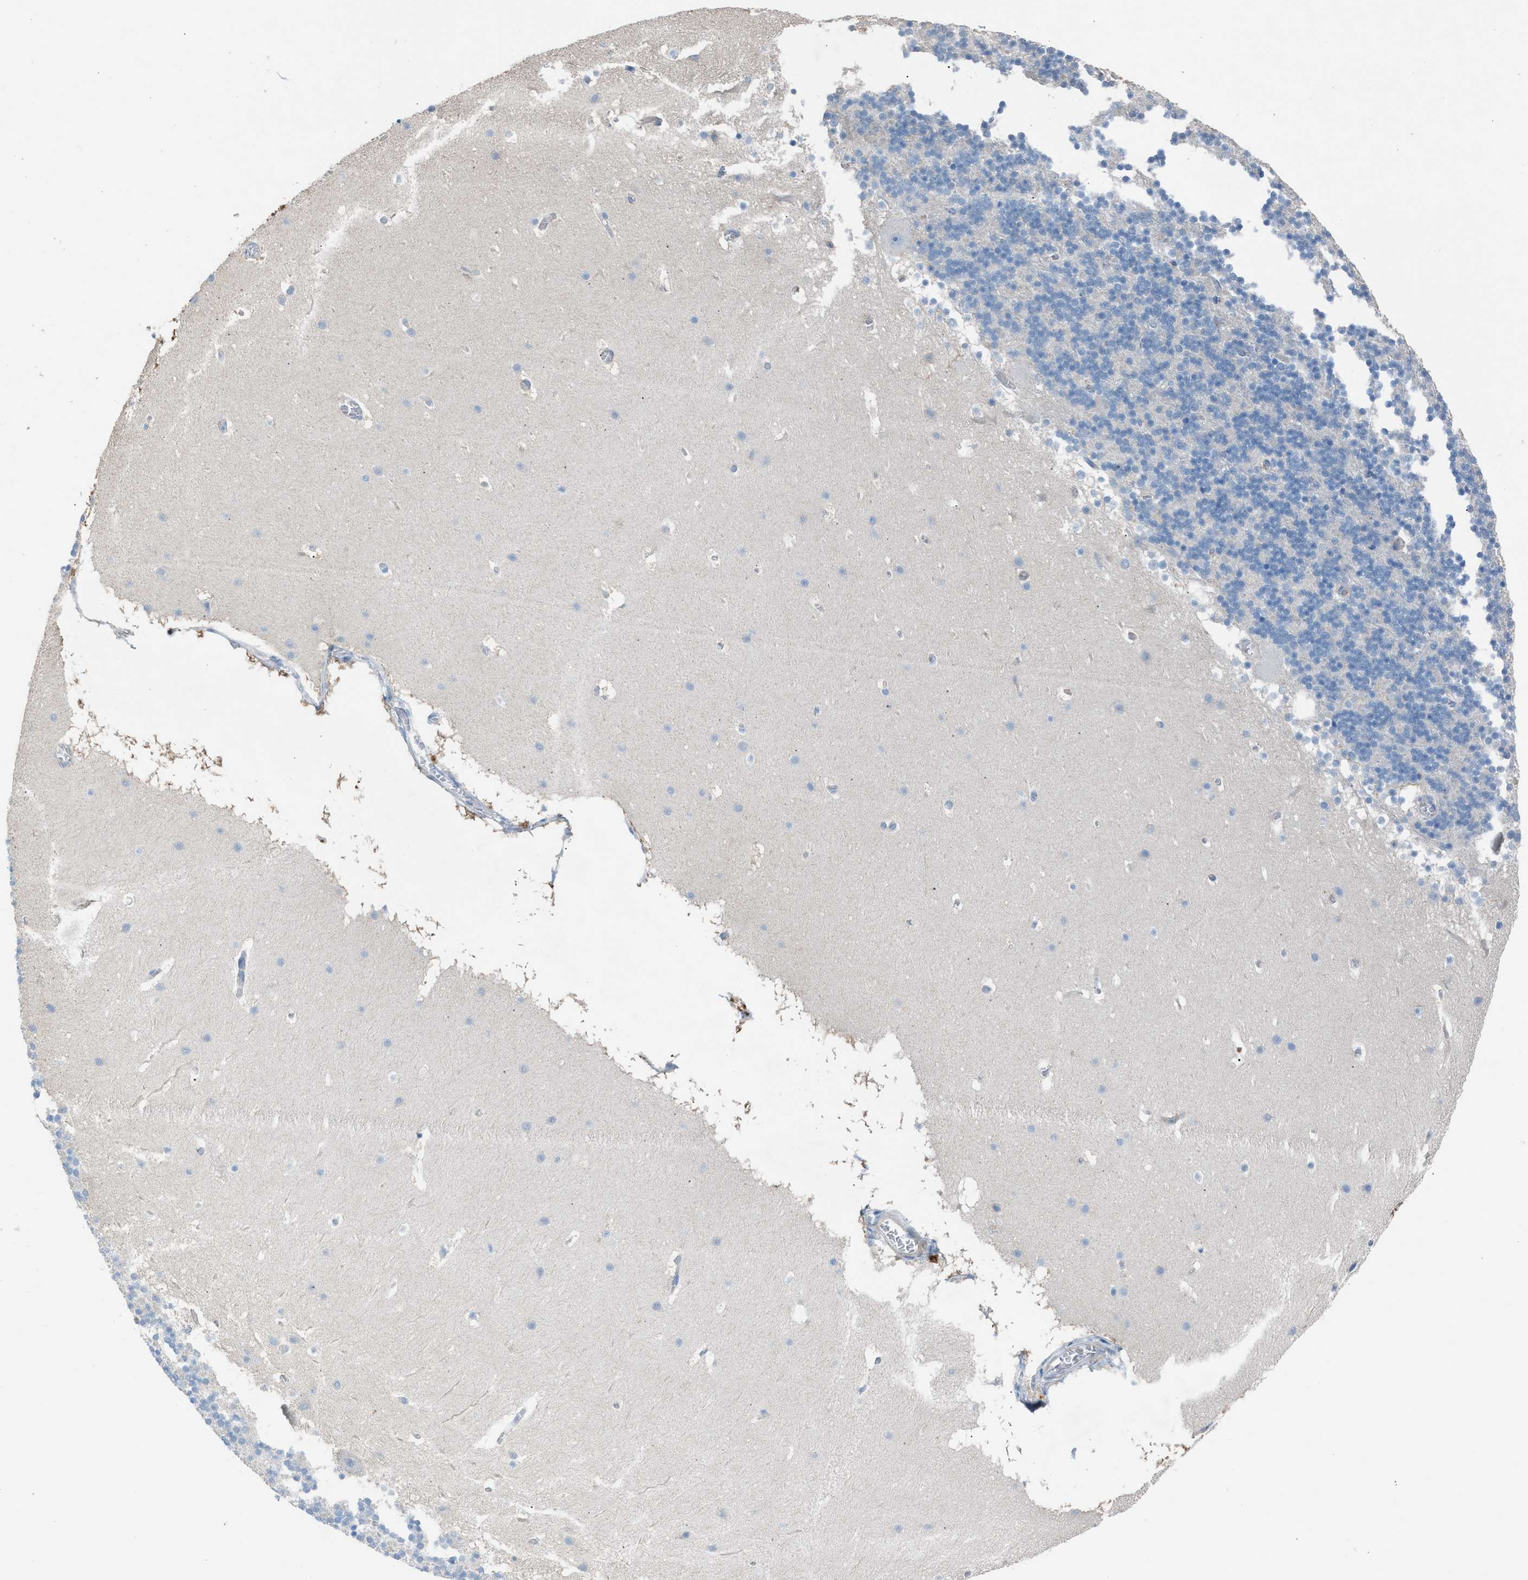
{"staining": {"intensity": "negative", "quantity": "none", "location": "none"}, "tissue": "cerebellum", "cell_type": "Cells in granular layer", "image_type": "normal", "snomed": [{"axis": "morphology", "description": "Normal tissue, NOS"}, {"axis": "topography", "description": "Cerebellum"}], "caption": "IHC of benign cerebellum shows no staining in cells in granular layer.", "gene": "DYSF", "patient": {"sex": "male", "age": 45}}